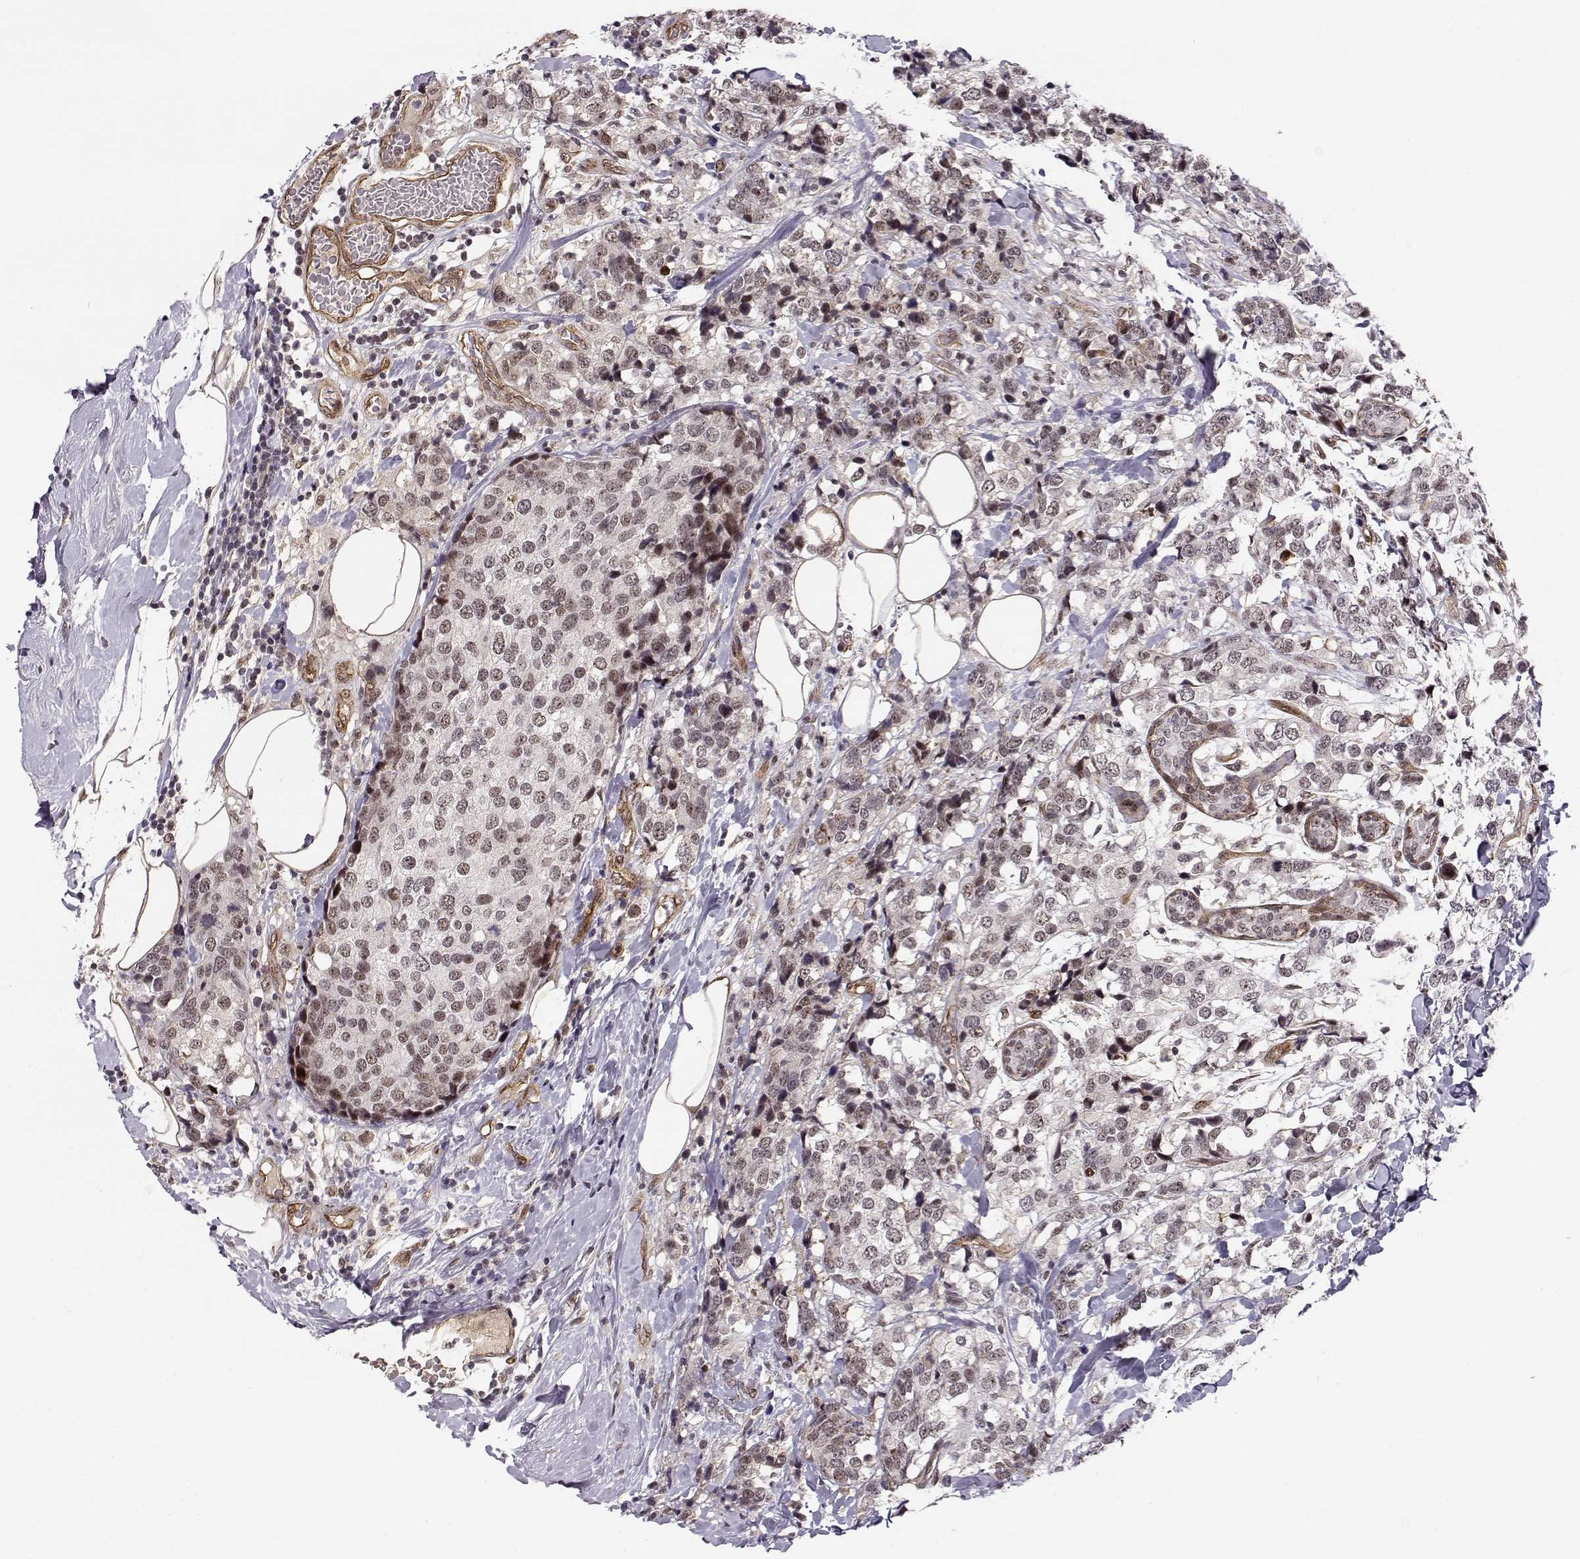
{"staining": {"intensity": "weak", "quantity": ">75%", "location": "nuclear"}, "tissue": "breast cancer", "cell_type": "Tumor cells", "image_type": "cancer", "snomed": [{"axis": "morphology", "description": "Lobular carcinoma"}, {"axis": "topography", "description": "Breast"}], "caption": "An image of breast lobular carcinoma stained for a protein reveals weak nuclear brown staining in tumor cells. (DAB IHC, brown staining for protein, blue staining for nuclei).", "gene": "CIR1", "patient": {"sex": "female", "age": 59}}